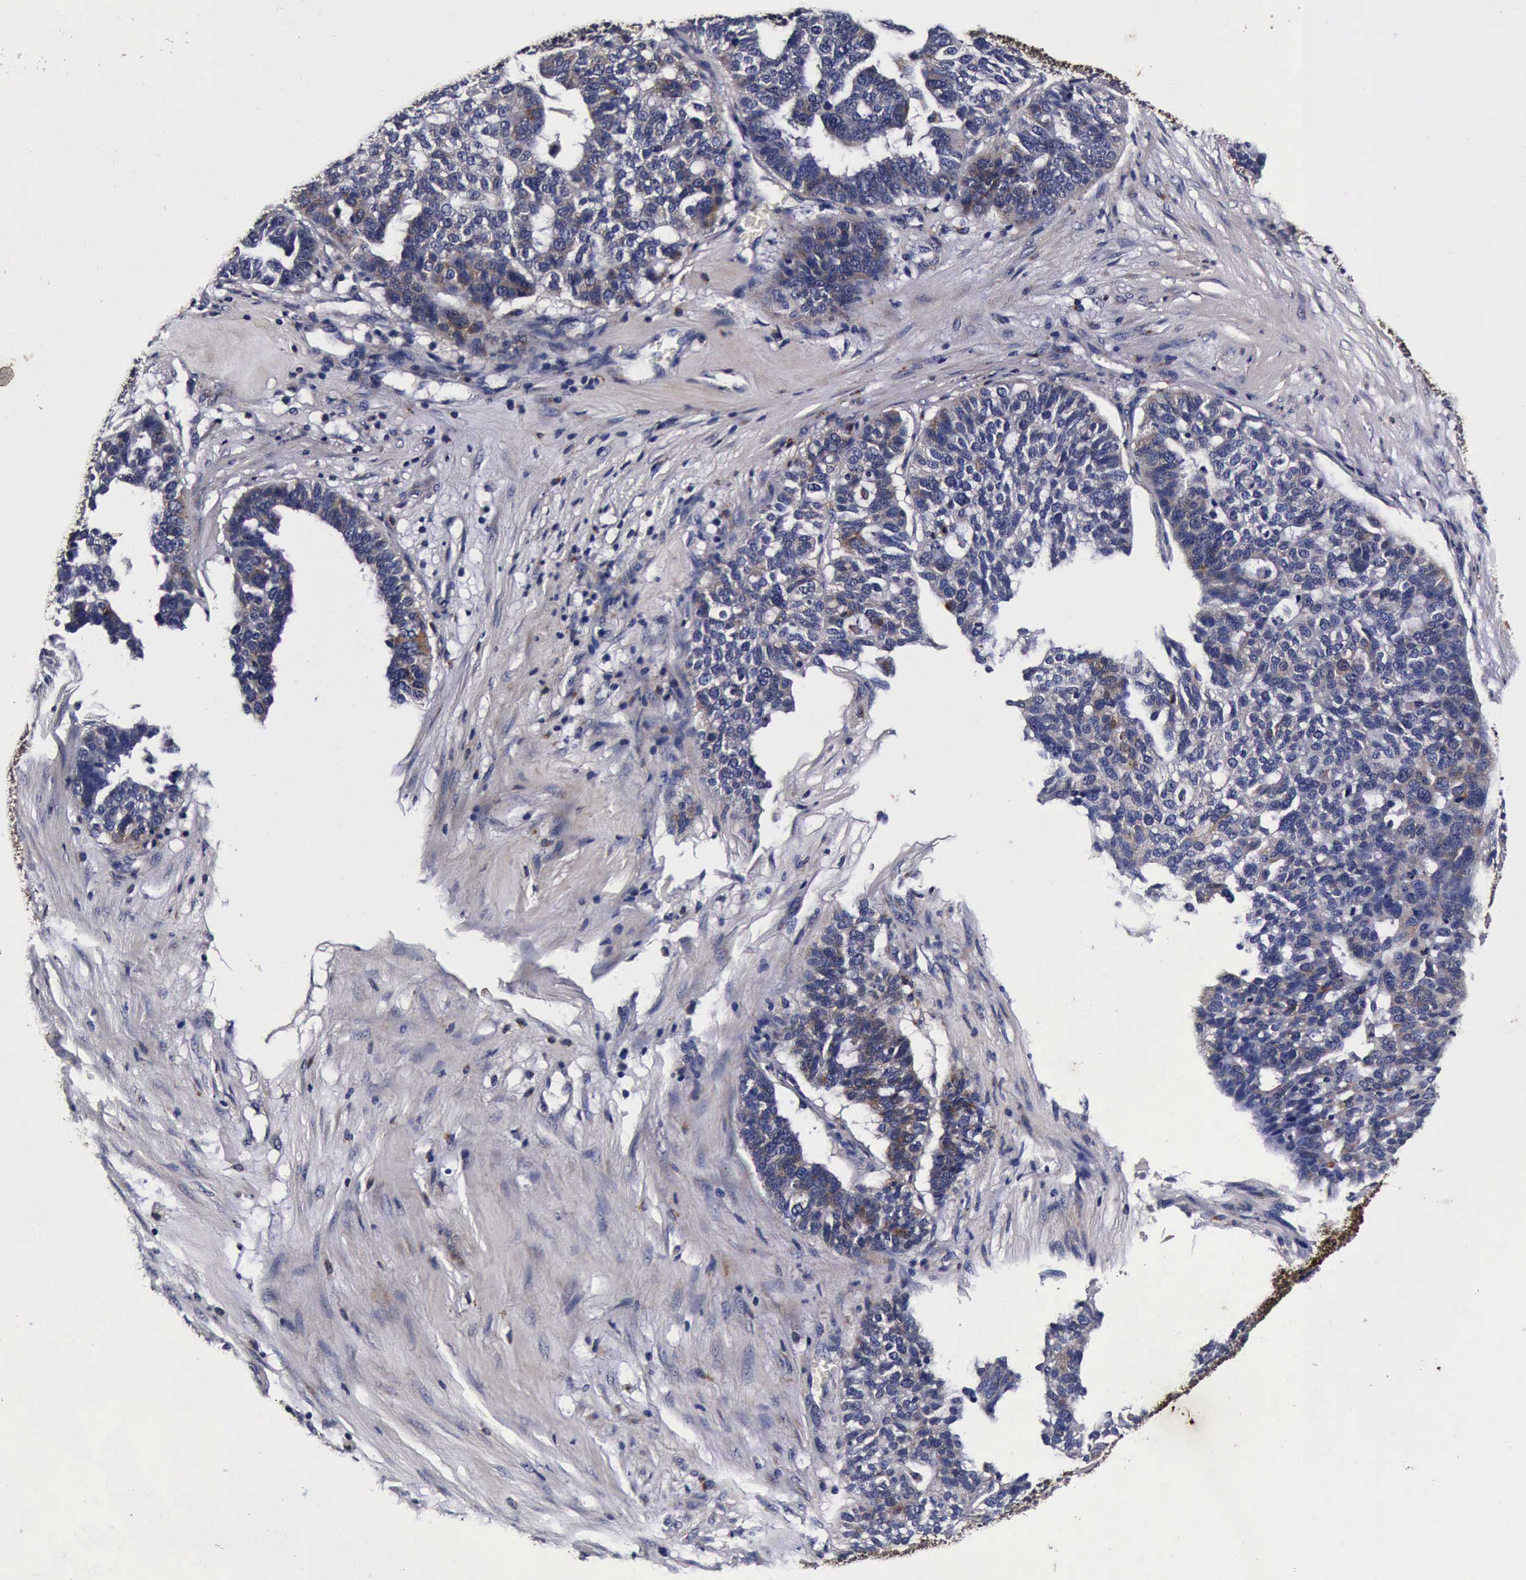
{"staining": {"intensity": "negative", "quantity": "none", "location": "none"}, "tissue": "ovarian cancer", "cell_type": "Tumor cells", "image_type": "cancer", "snomed": [{"axis": "morphology", "description": "Cystadenocarcinoma, serous, NOS"}, {"axis": "topography", "description": "Ovary"}], "caption": "DAB (3,3'-diaminobenzidine) immunohistochemical staining of human serous cystadenocarcinoma (ovarian) demonstrates no significant expression in tumor cells.", "gene": "CST3", "patient": {"sex": "female", "age": 59}}